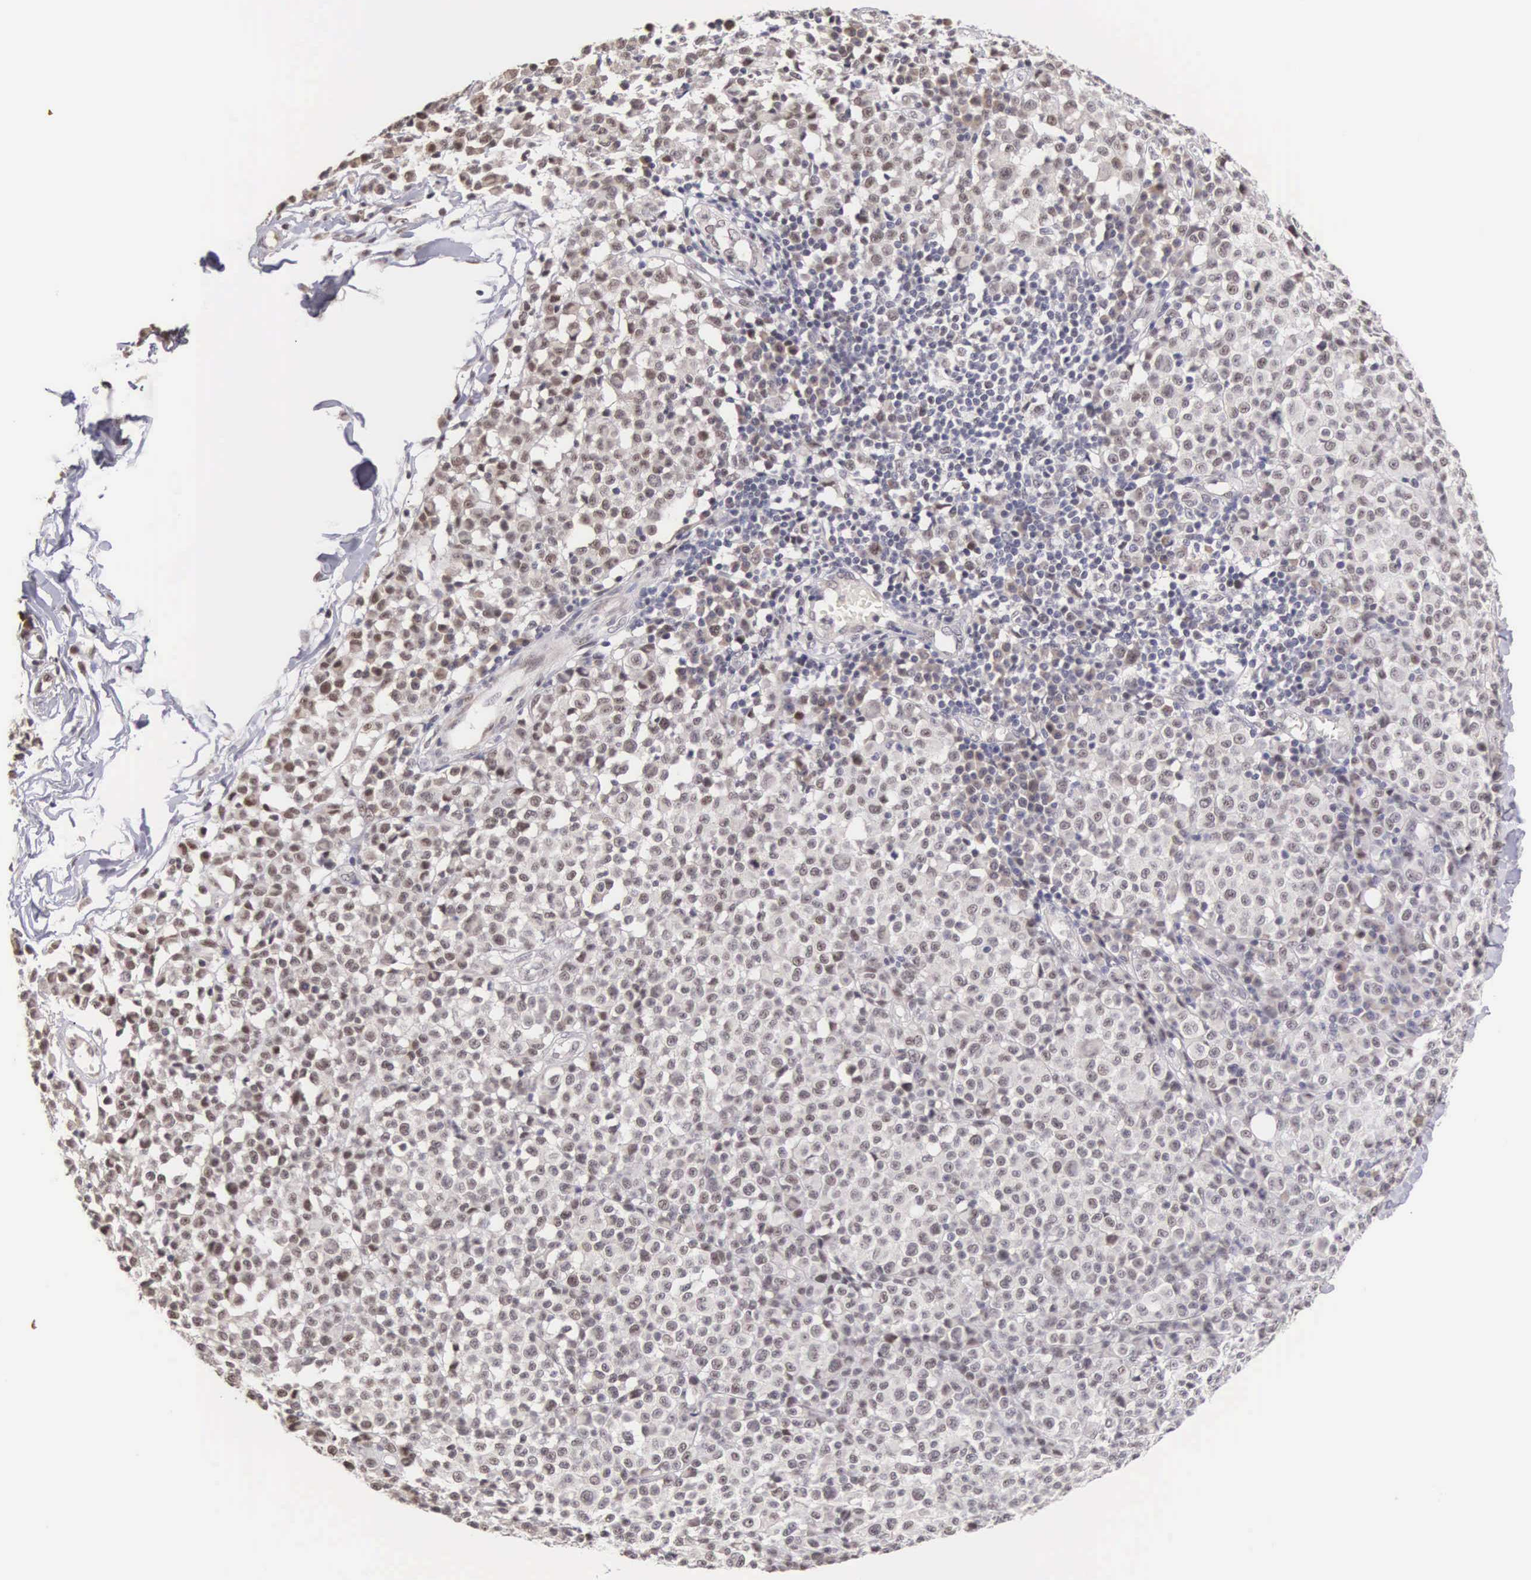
{"staining": {"intensity": "weak", "quantity": "<25%", "location": "cytoplasmic/membranous"}, "tissue": "melanoma", "cell_type": "Tumor cells", "image_type": "cancer", "snomed": [{"axis": "morphology", "description": "Malignant melanoma, Metastatic site"}, {"axis": "topography", "description": "Skin"}], "caption": "High power microscopy histopathology image of an immunohistochemistry (IHC) micrograph of malignant melanoma (metastatic site), revealing no significant expression in tumor cells.", "gene": "HMGXB4", "patient": {"sex": "male", "age": 32}}